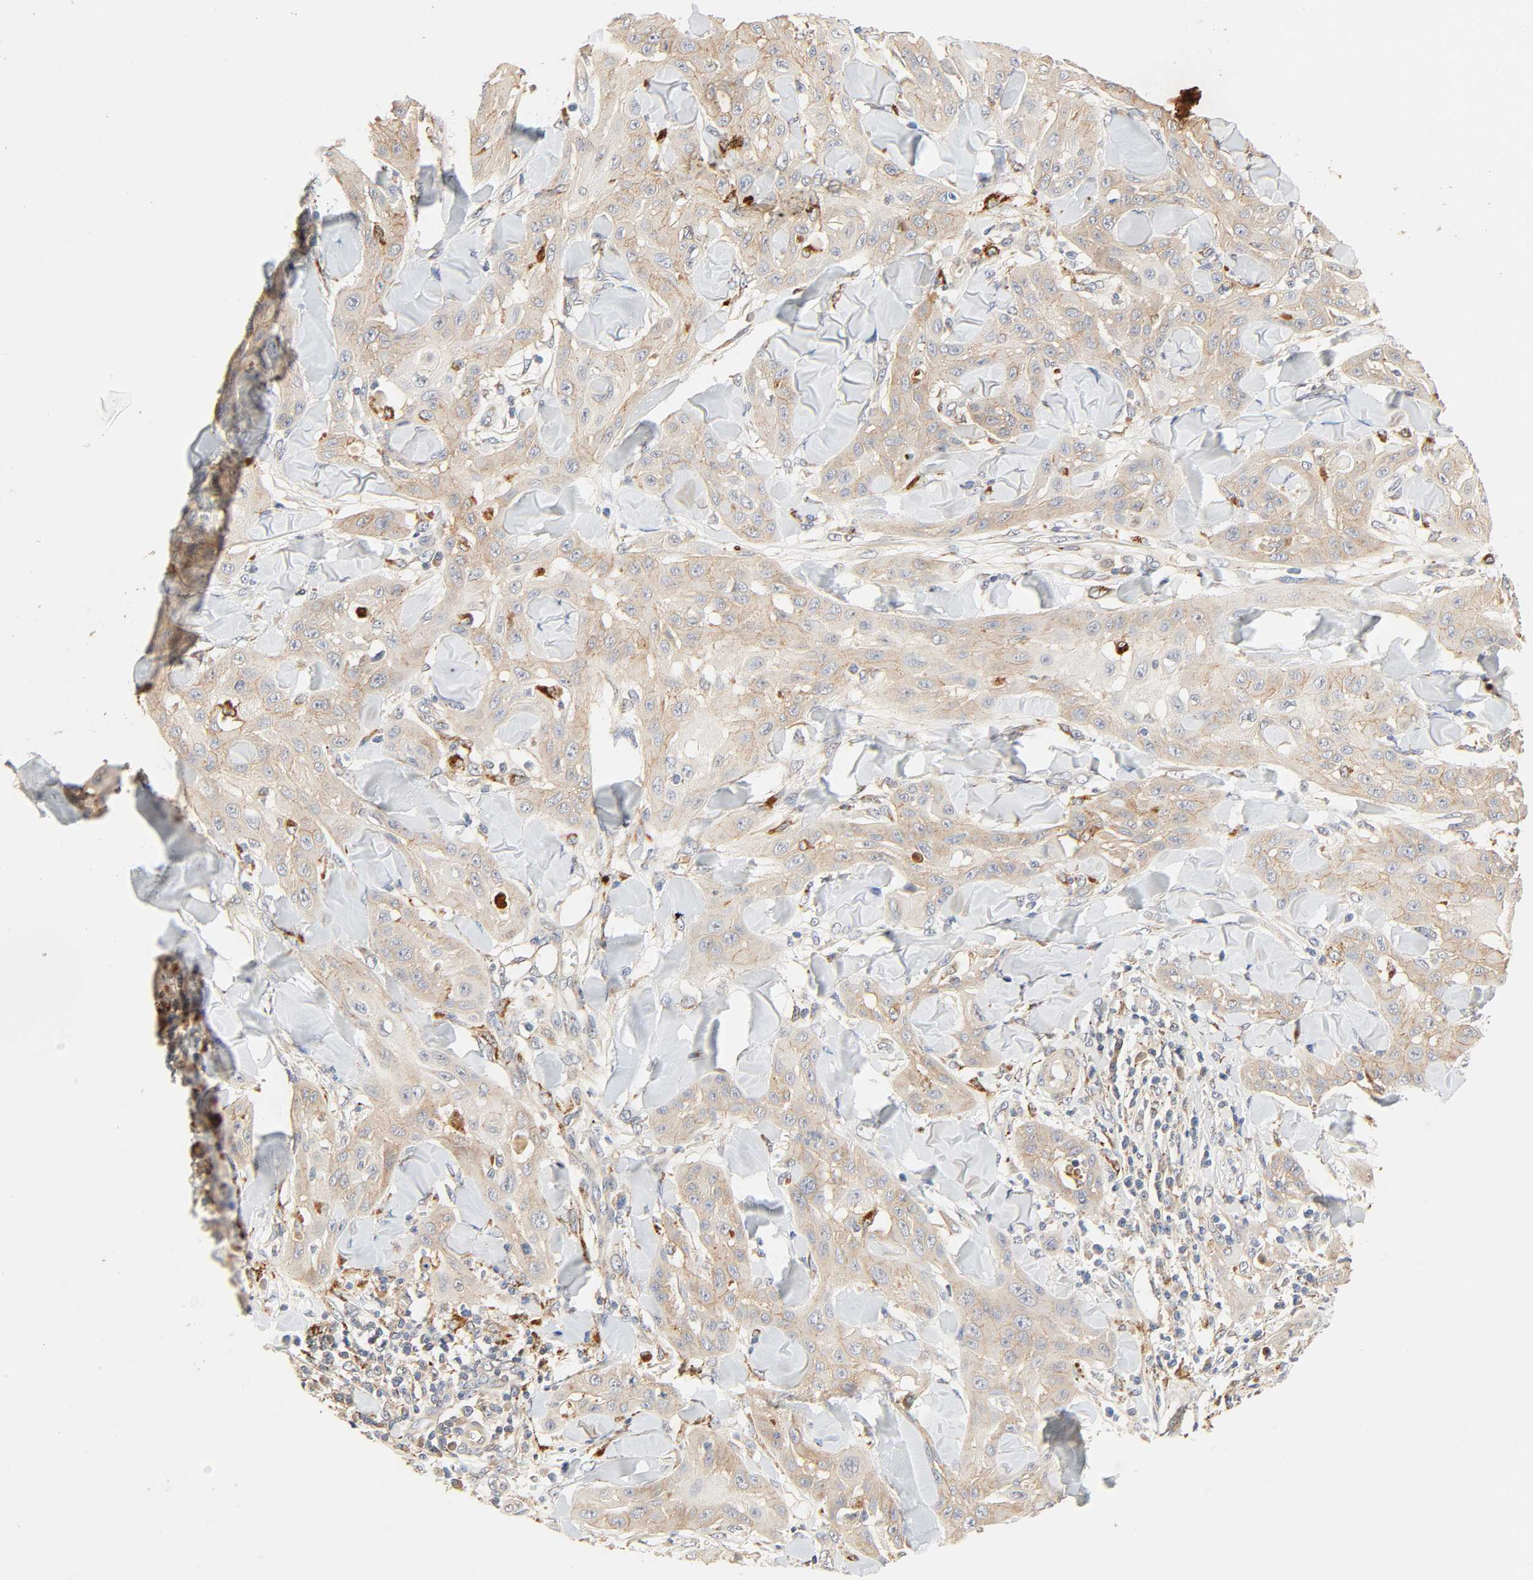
{"staining": {"intensity": "weak", "quantity": ">75%", "location": "cytoplasmic/membranous"}, "tissue": "skin cancer", "cell_type": "Tumor cells", "image_type": "cancer", "snomed": [{"axis": "morphology", "description": "Squamous cell carcinoma, NOS"}, {"axis": "topography", "description": "Skin"}], "caption": "Immunohistochemical staining of skin squamous cell carcinoma exhibits low levels of weak cytoplasmic/membranous positivity in about >75% of tumor cells.", "gene": "MAPK6", "patient": {"sex": "male", "age": 24}}